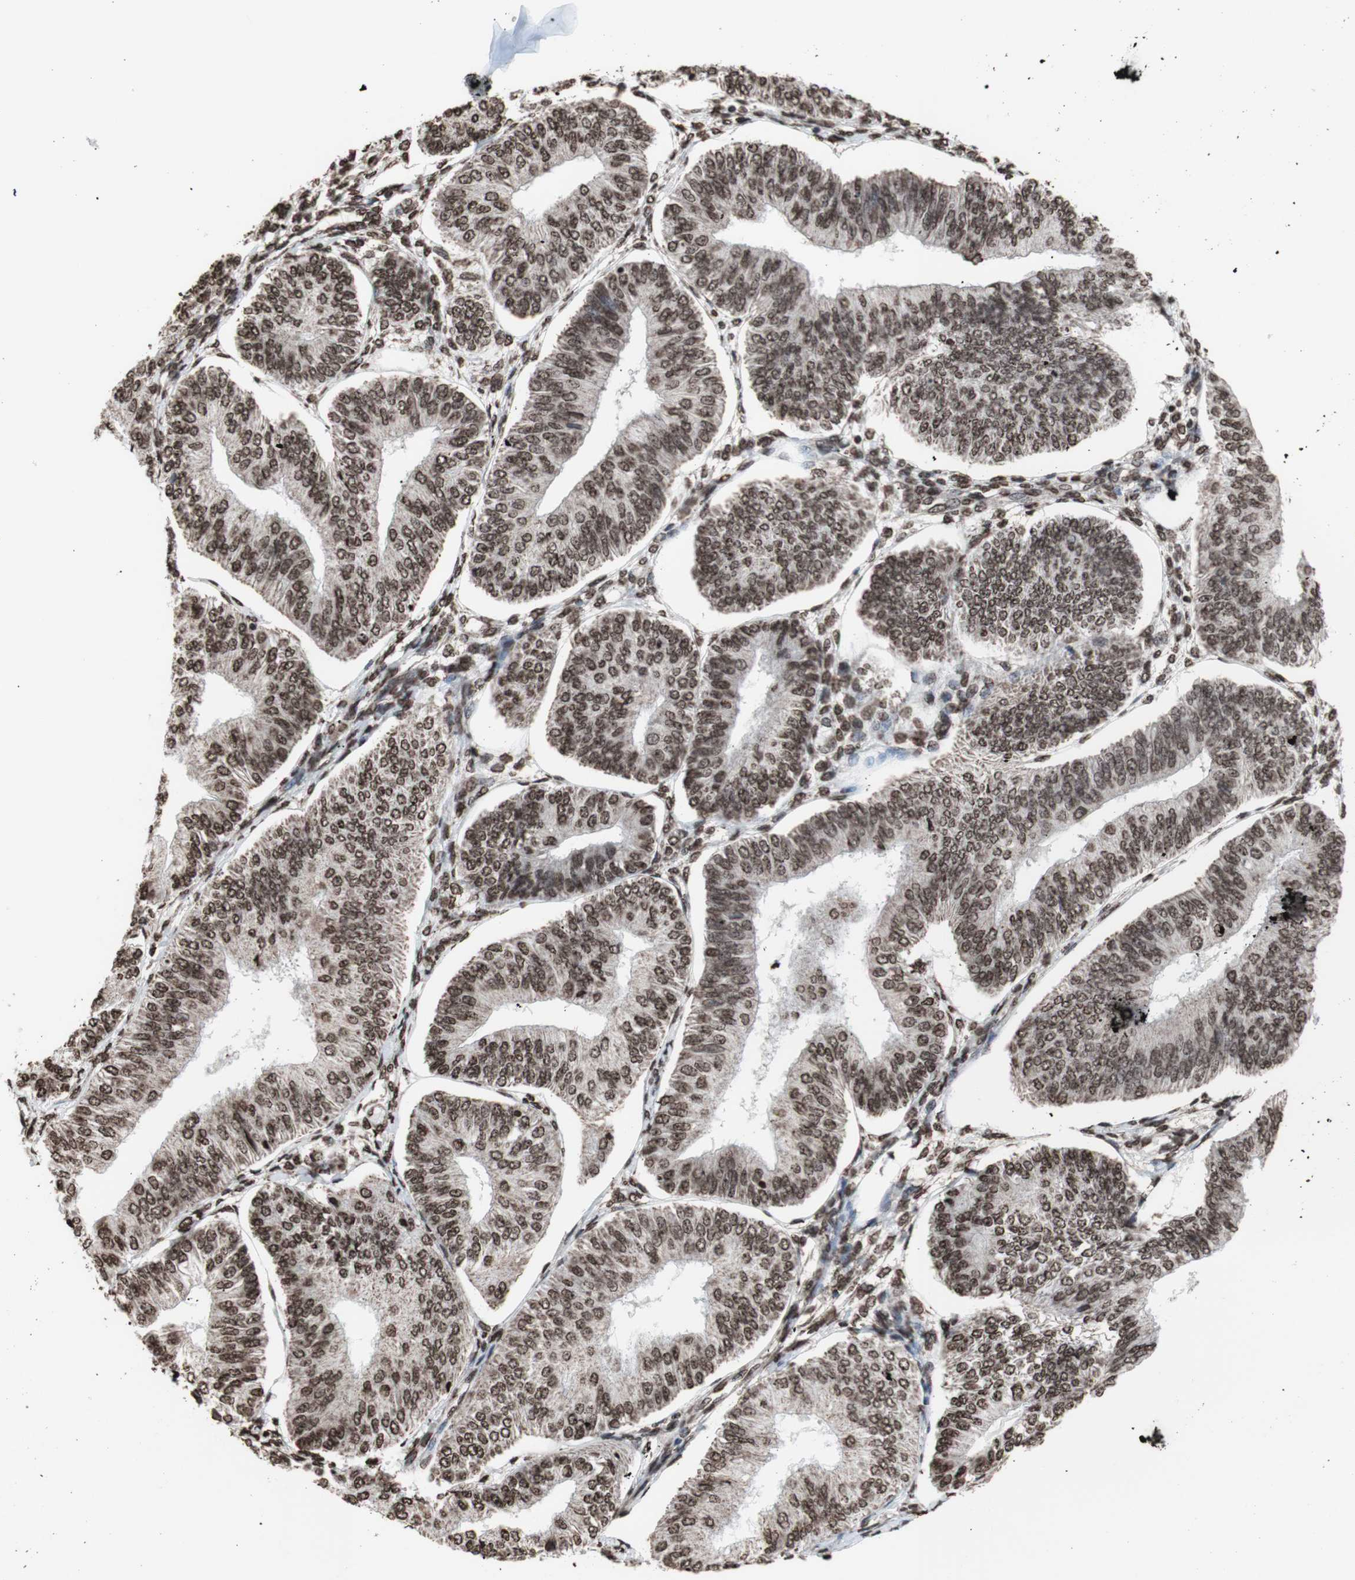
{"staining": {"intensity": "moderate", "quantity": ">75%", "location": "cytoplasmic/membranous,nuclear"}, "tissue": "endometrial cancer", "cell_type": "Tumor cells", "image_type": "cancer", "snomed": [{"axis": "morphology", "description": "Adenocarcinoma, NOS"}, {"axis": "topography", "description": "Endometrium"}], "caption": "IHC histopathology image of neoplastic tissue: human endometrial cancer stained using immunohistochemistry demonstrates medium levels of moderate protein expression localized specifically in the cytoplasmic/membranous and nuclear of tumor cells, appearing as a cytoplasmic/membranous and nuclear brown color.", "gene": "SNAI2", "patient": {"sex": "female", "age": 58}}